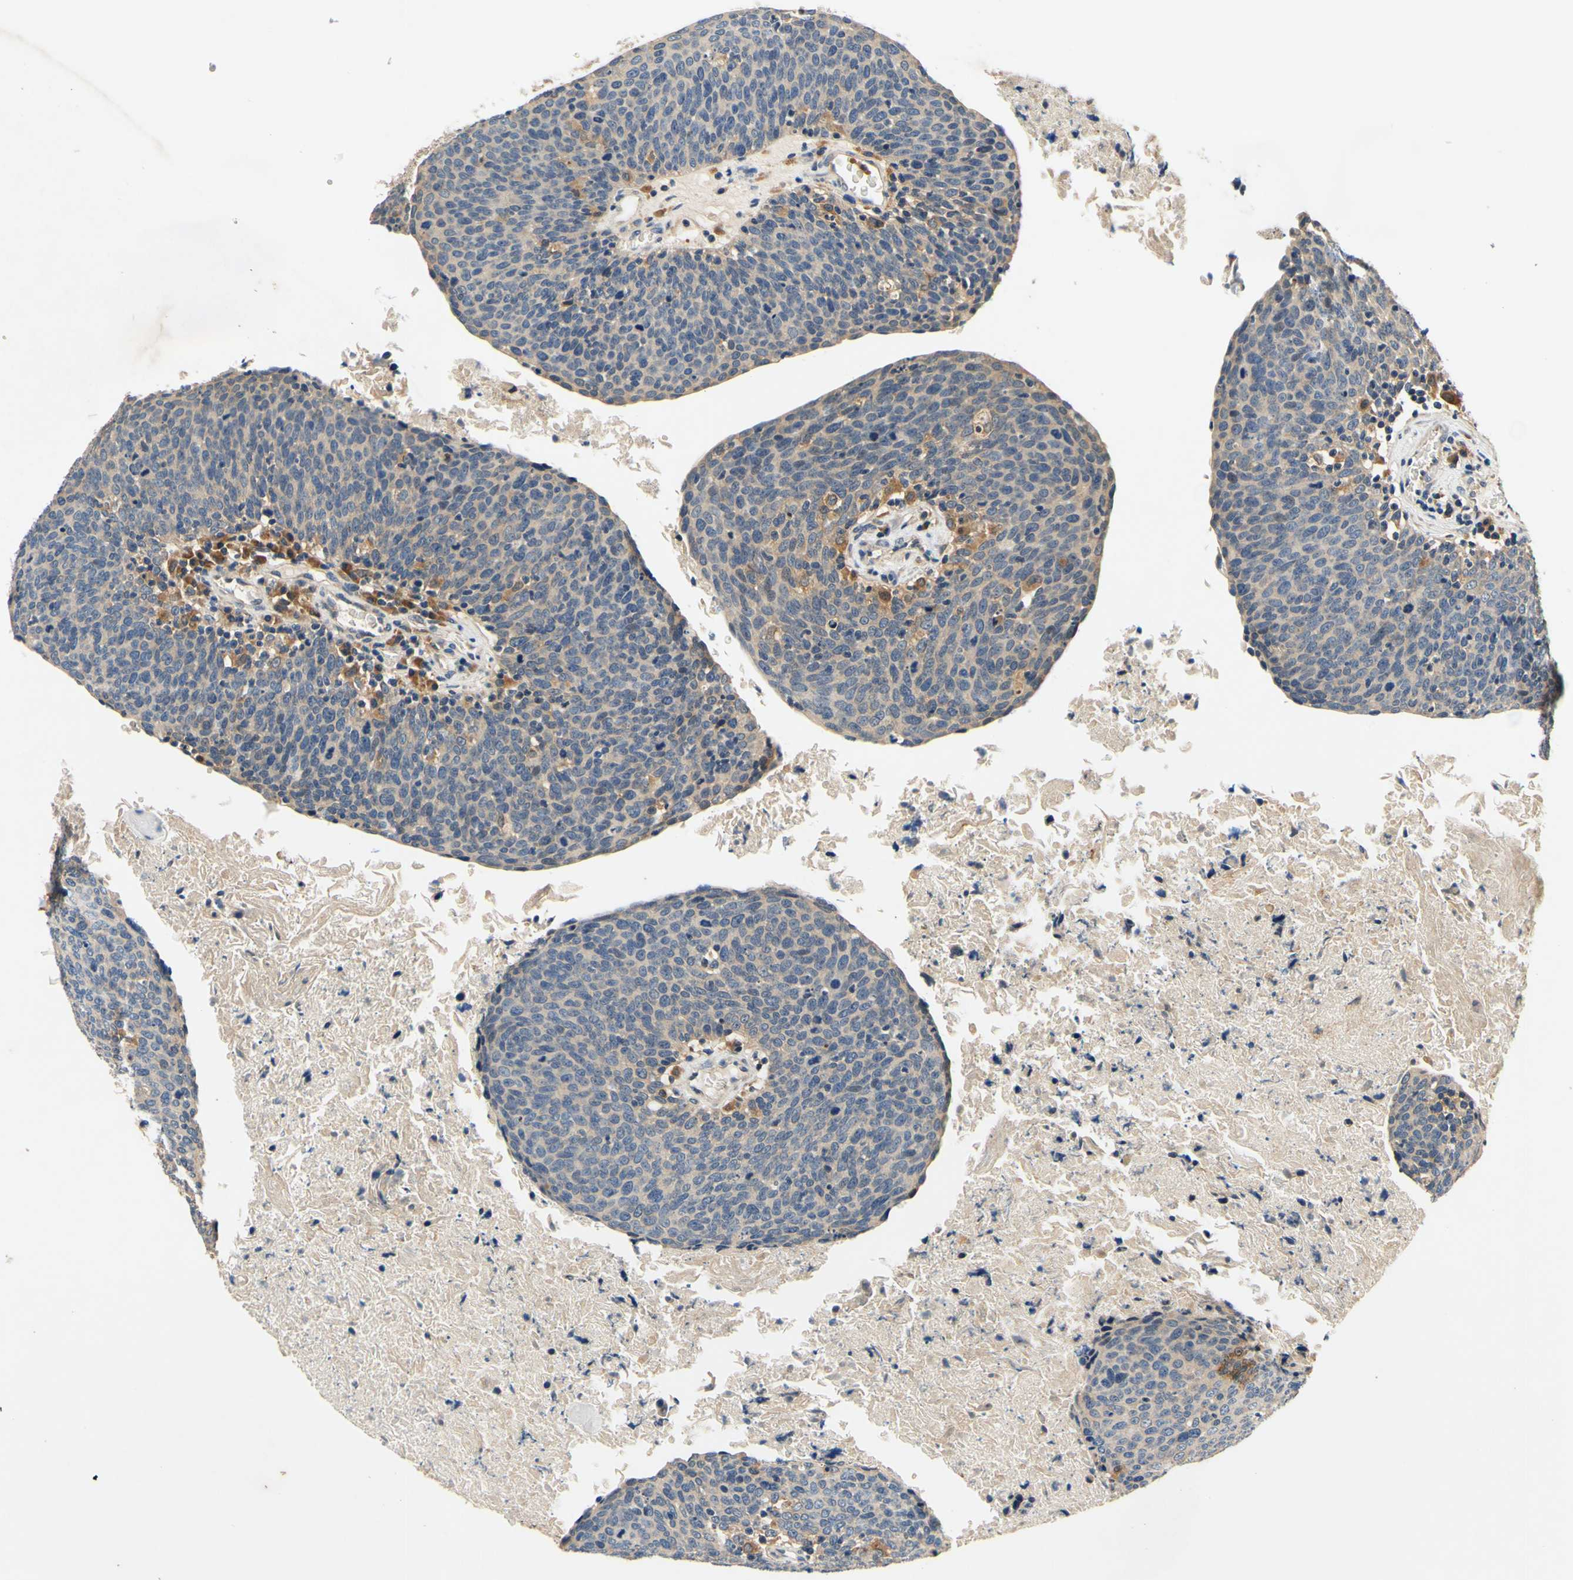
{"staining": {"intensity": "weak", "quantity": "25%-75%", "location": "cytoplasmic/membranous"}, "tissue": "head and neck cancer", "cell_type": "Tumor cells", "image_type": "cancer", "snomed": [{"axis": "morphology", "description": "Squamous cell carcinoma, NOS"}, {"axis": "morphology", "description": "Squamous cell carcinoma, metastatic, NOS"}, {"axis": "topography", "description": "Lymph node"}, {"axis": "topography", "description": "Head-Neck"}], "caption": "Weak cytoplasmic/membranous staining is seen in approximately 25%-75% of tumor cells in head and neck cancer.", "gene": "PLA2G4A", "patient": {"sex": "male", "age": 62}}